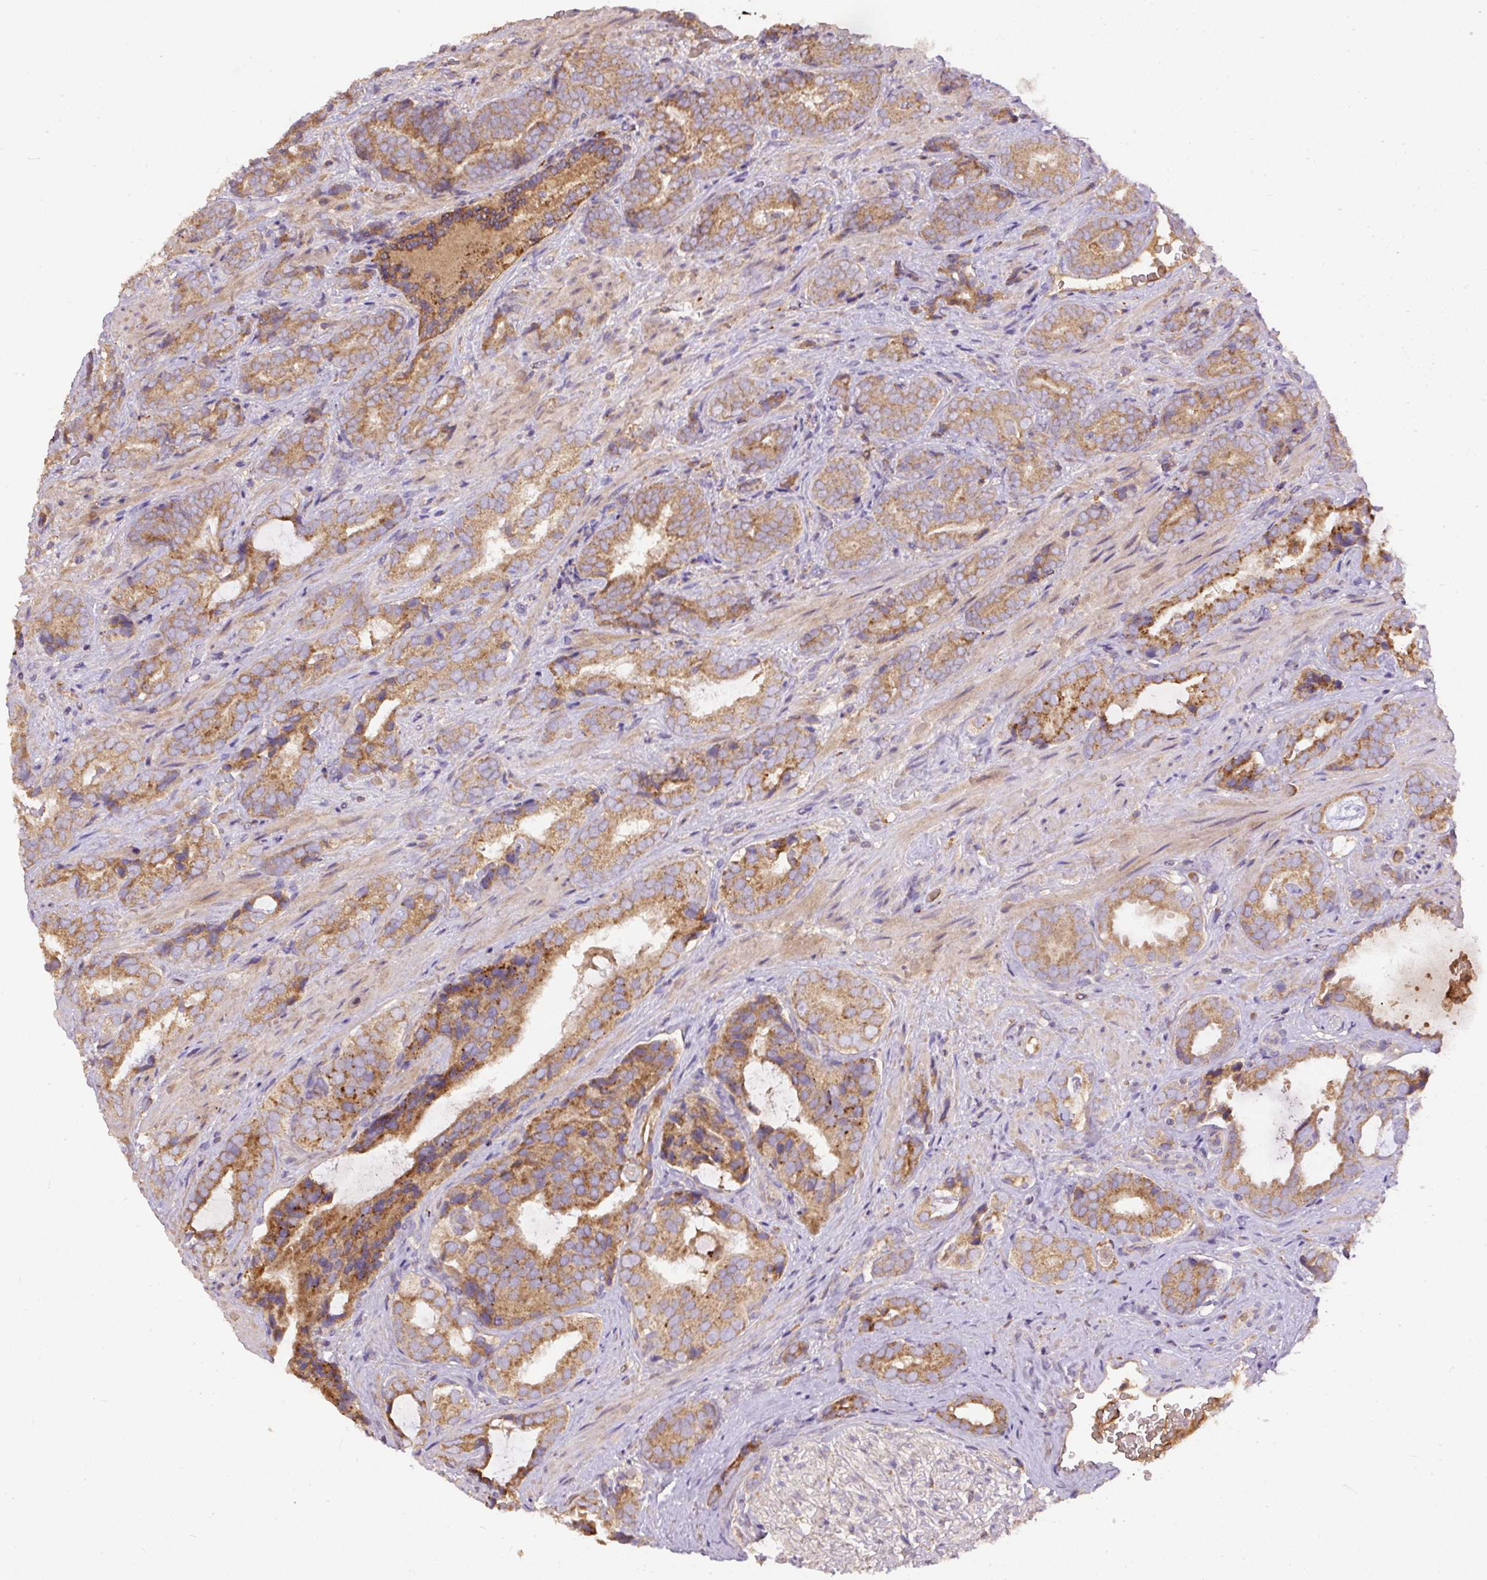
{"staining": {"intensity": "moderate", "quantity": ">75%", "location": "cytoplasmic/membranous"}, "tissue": "prostate cancer", "cell_type": "Tumor cells", "image_type": "cancer", "snomed": [{"axis": "morphology", "description": "Adenocarcinoma, High grade"}, {"axis": "topography", "description": "Prostate"}], "caption": "Prostate adenocarcinoma (high-grade) was stained to show a protein in brown. There is medium levels of moderate cytoplasmic/membranous positivity in approximately >75% of tumor cells.", "gene": "DAPK1", "patient": {"sex": "male", "age": 71}}